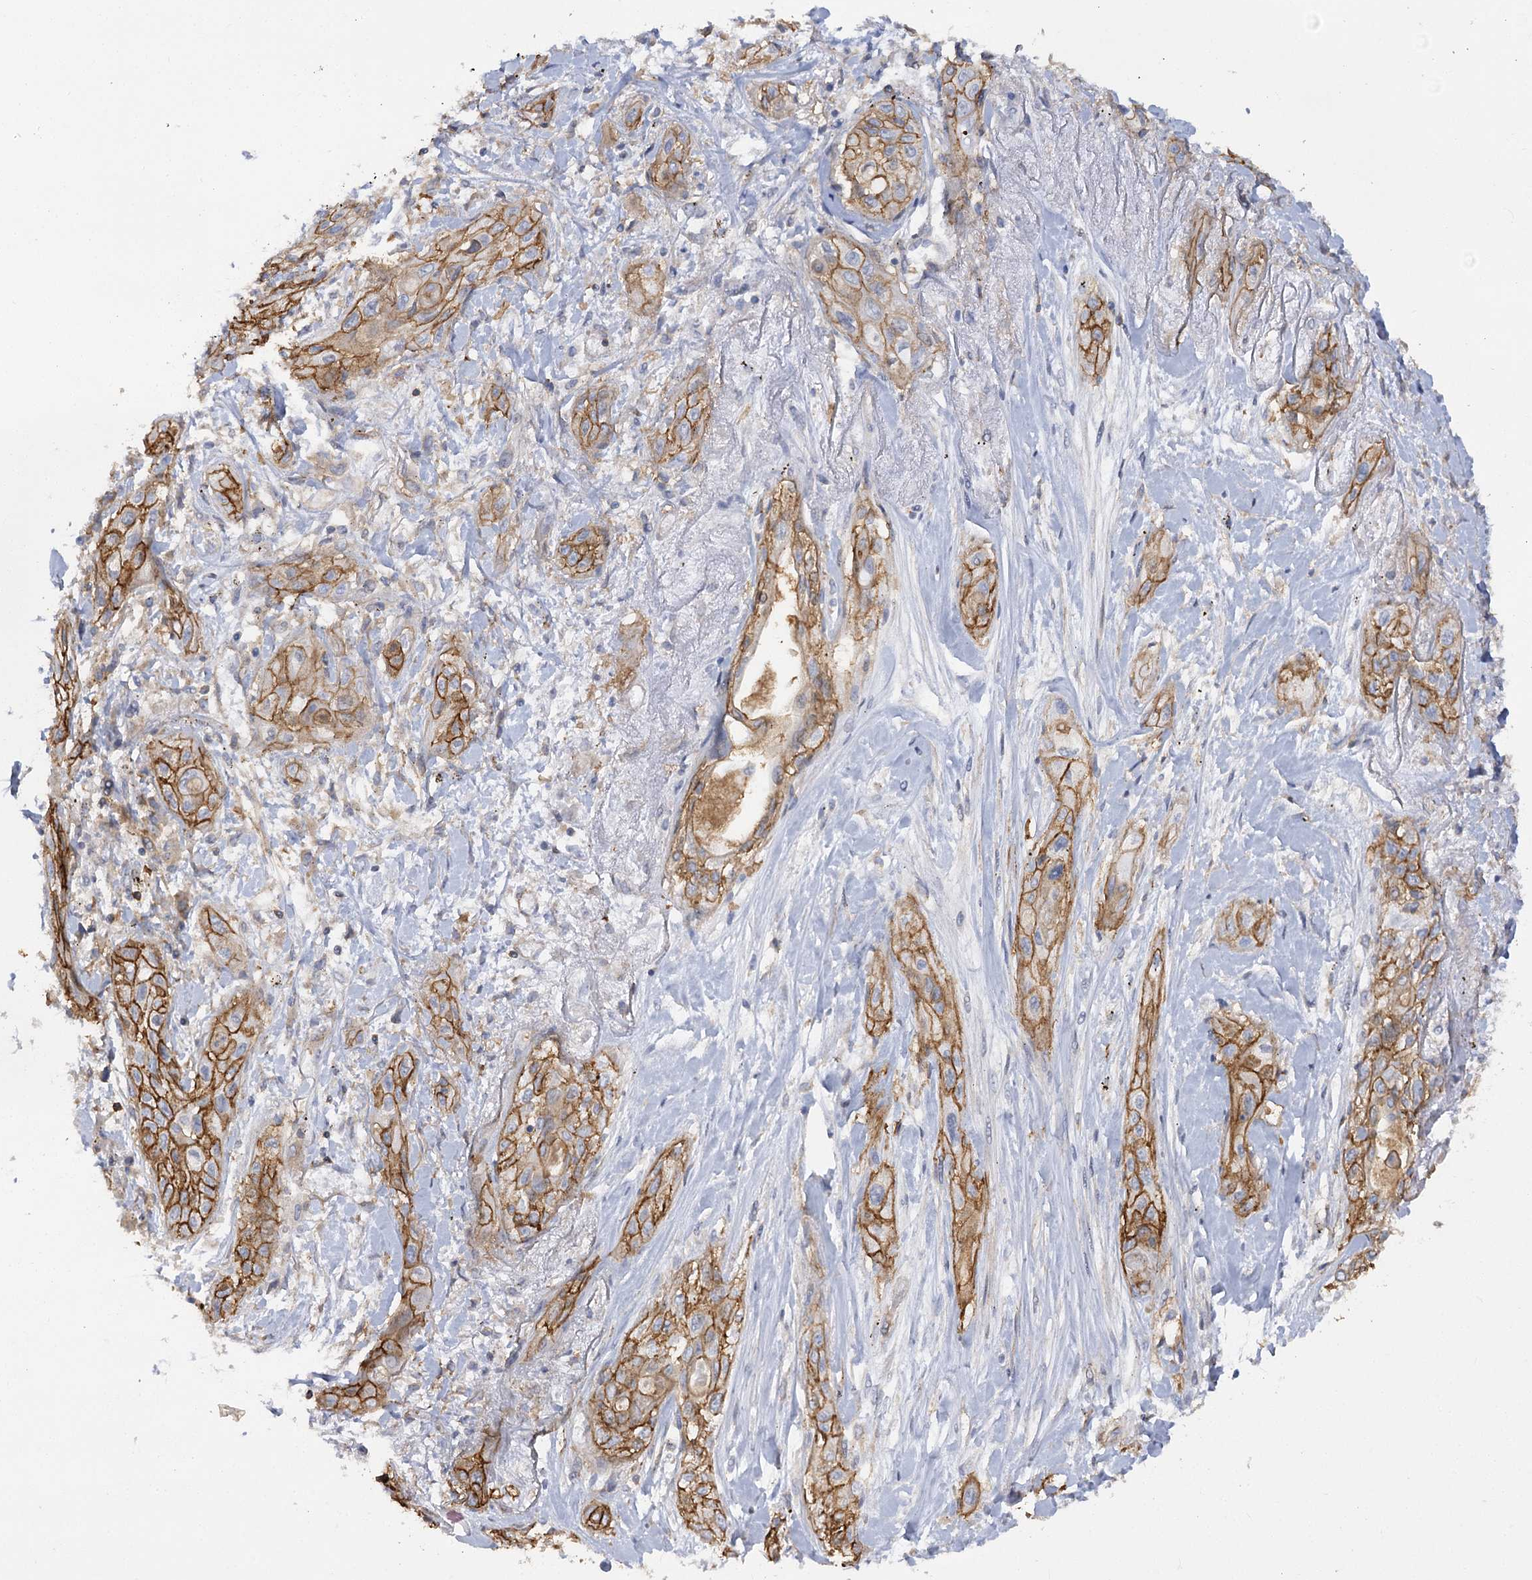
{"staining": {"intensity": "strong", "quantity": ">75%", "location": "cytoplasmic/membranous"}, "tissue": "lung cancer", "cell_type": "Tumor cells", "image_type": "cancer", "snomed": [{"axis": "morphology", "description": "Squamous cell carcinoma, NOS"}, {"axis": "topography", "description": "Lung"}], "caption": "DAB (3,3'-diaminobenzidine) immunohistochemical staining of human lung cancer (squamous cell carcinoma) reveals strong cytoplasmic/membranous protein staining in about >75% of tumor cells. (DAB (3,3'-diaminobenzidine) IHC, brown staining for protein, blue staining for nuclei).", "gene": "SYNPO2", "patient": {"sex": "female", "age": 47}}